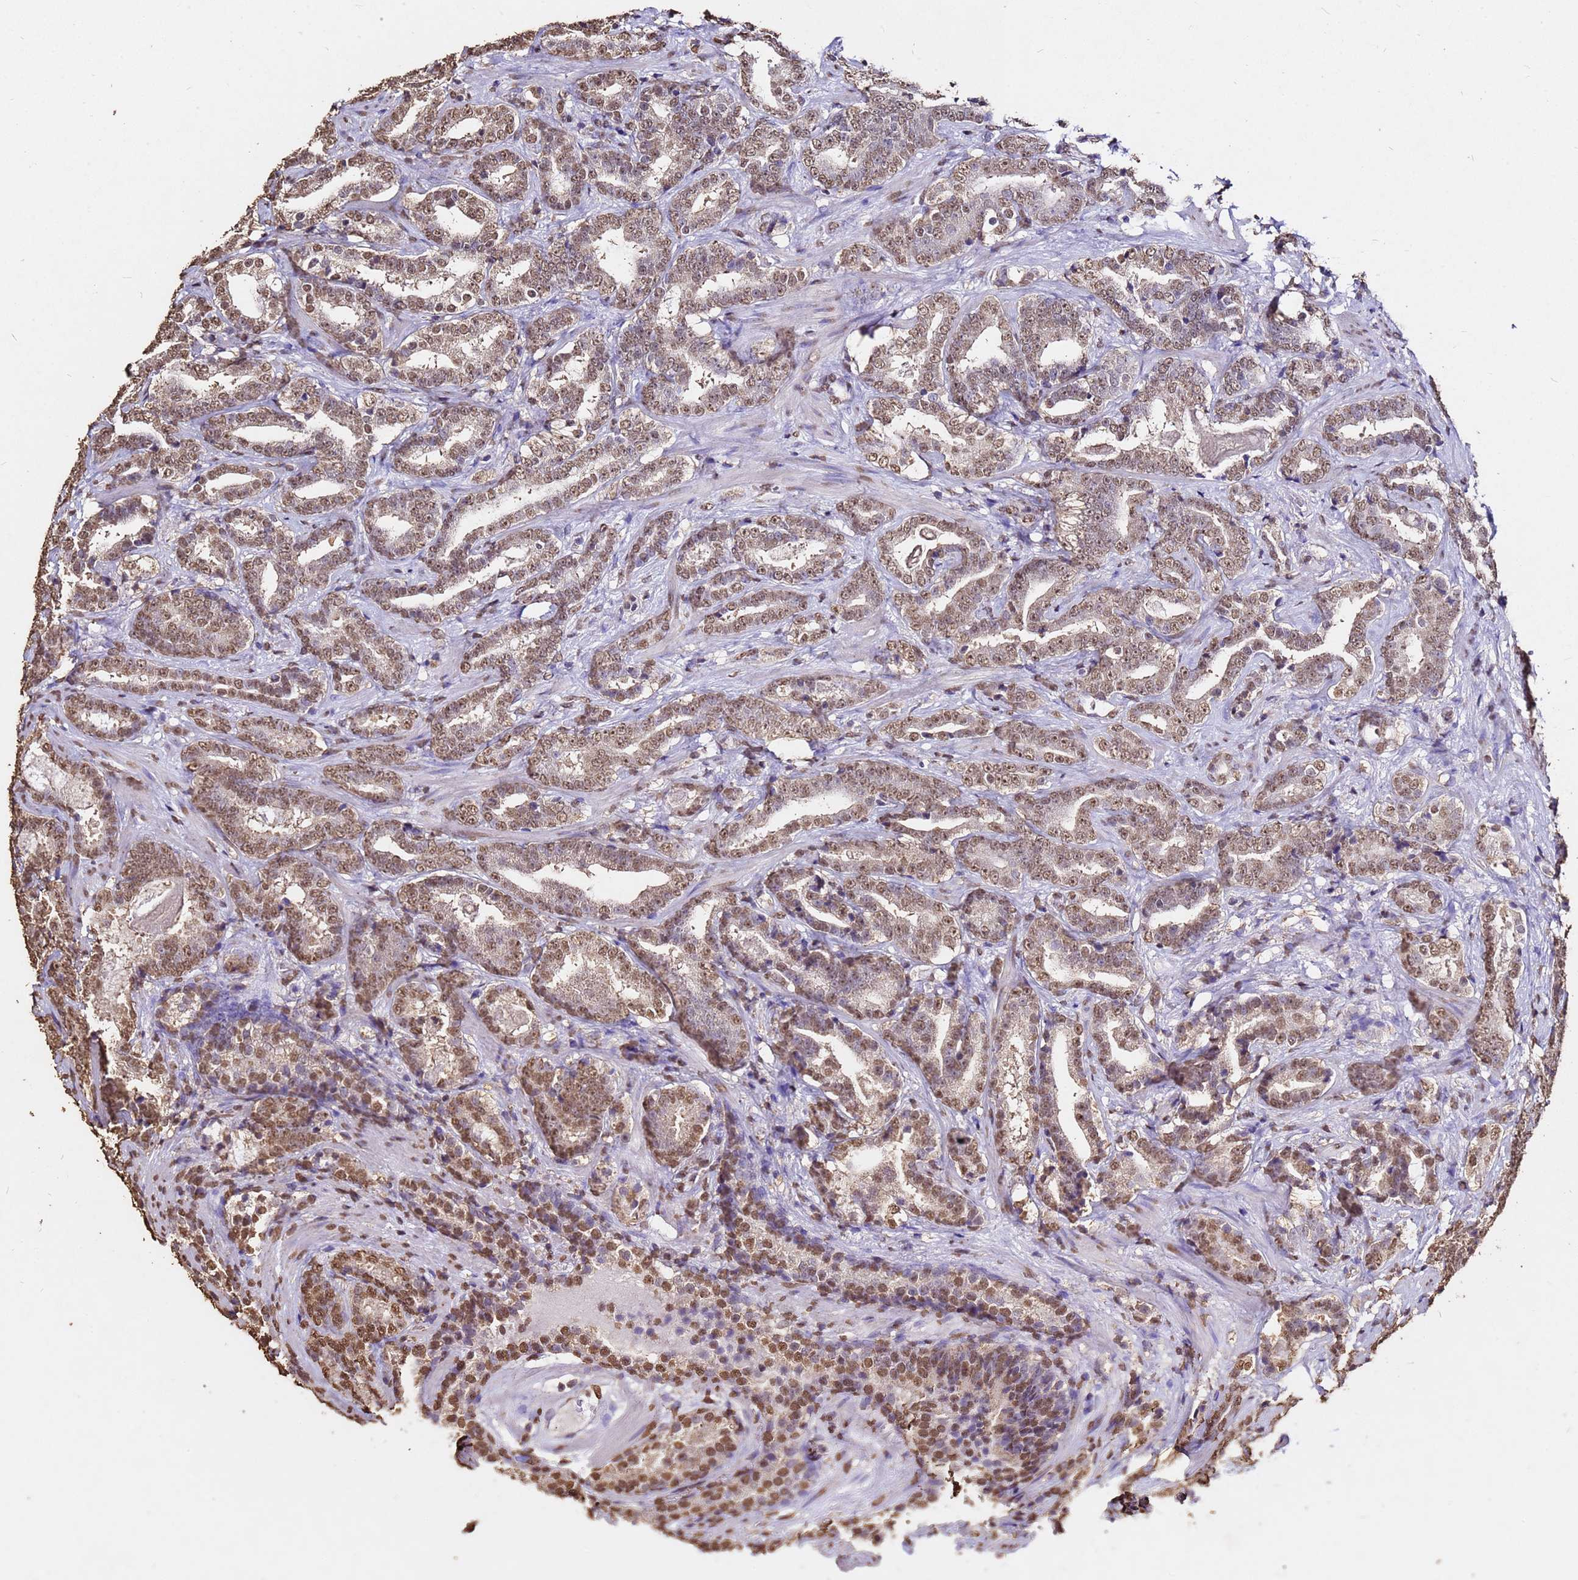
{"staining": {"intensity": "moderate", "quantity": ">75%", "location": "nuclear"}, "tissue": "prostate cancer", "cell_type": "Tumor cells", "image_type": "cancer", "snomed": [{"axis": "morphology", "description": "Adenocarcinoma, Low grade"}, {"axis": "topography", "description": "Prostate"}], "caption": "IHC image of neoplastic tissue: human prostate cancer stained using IHC exhibits medium levels of moderate protein expression localized specifically in the nuclear of tumor cells, appearing as a nuclear brown color.", "gene": "MYOCD", "patient": {"sex": "male", "age": 58}}